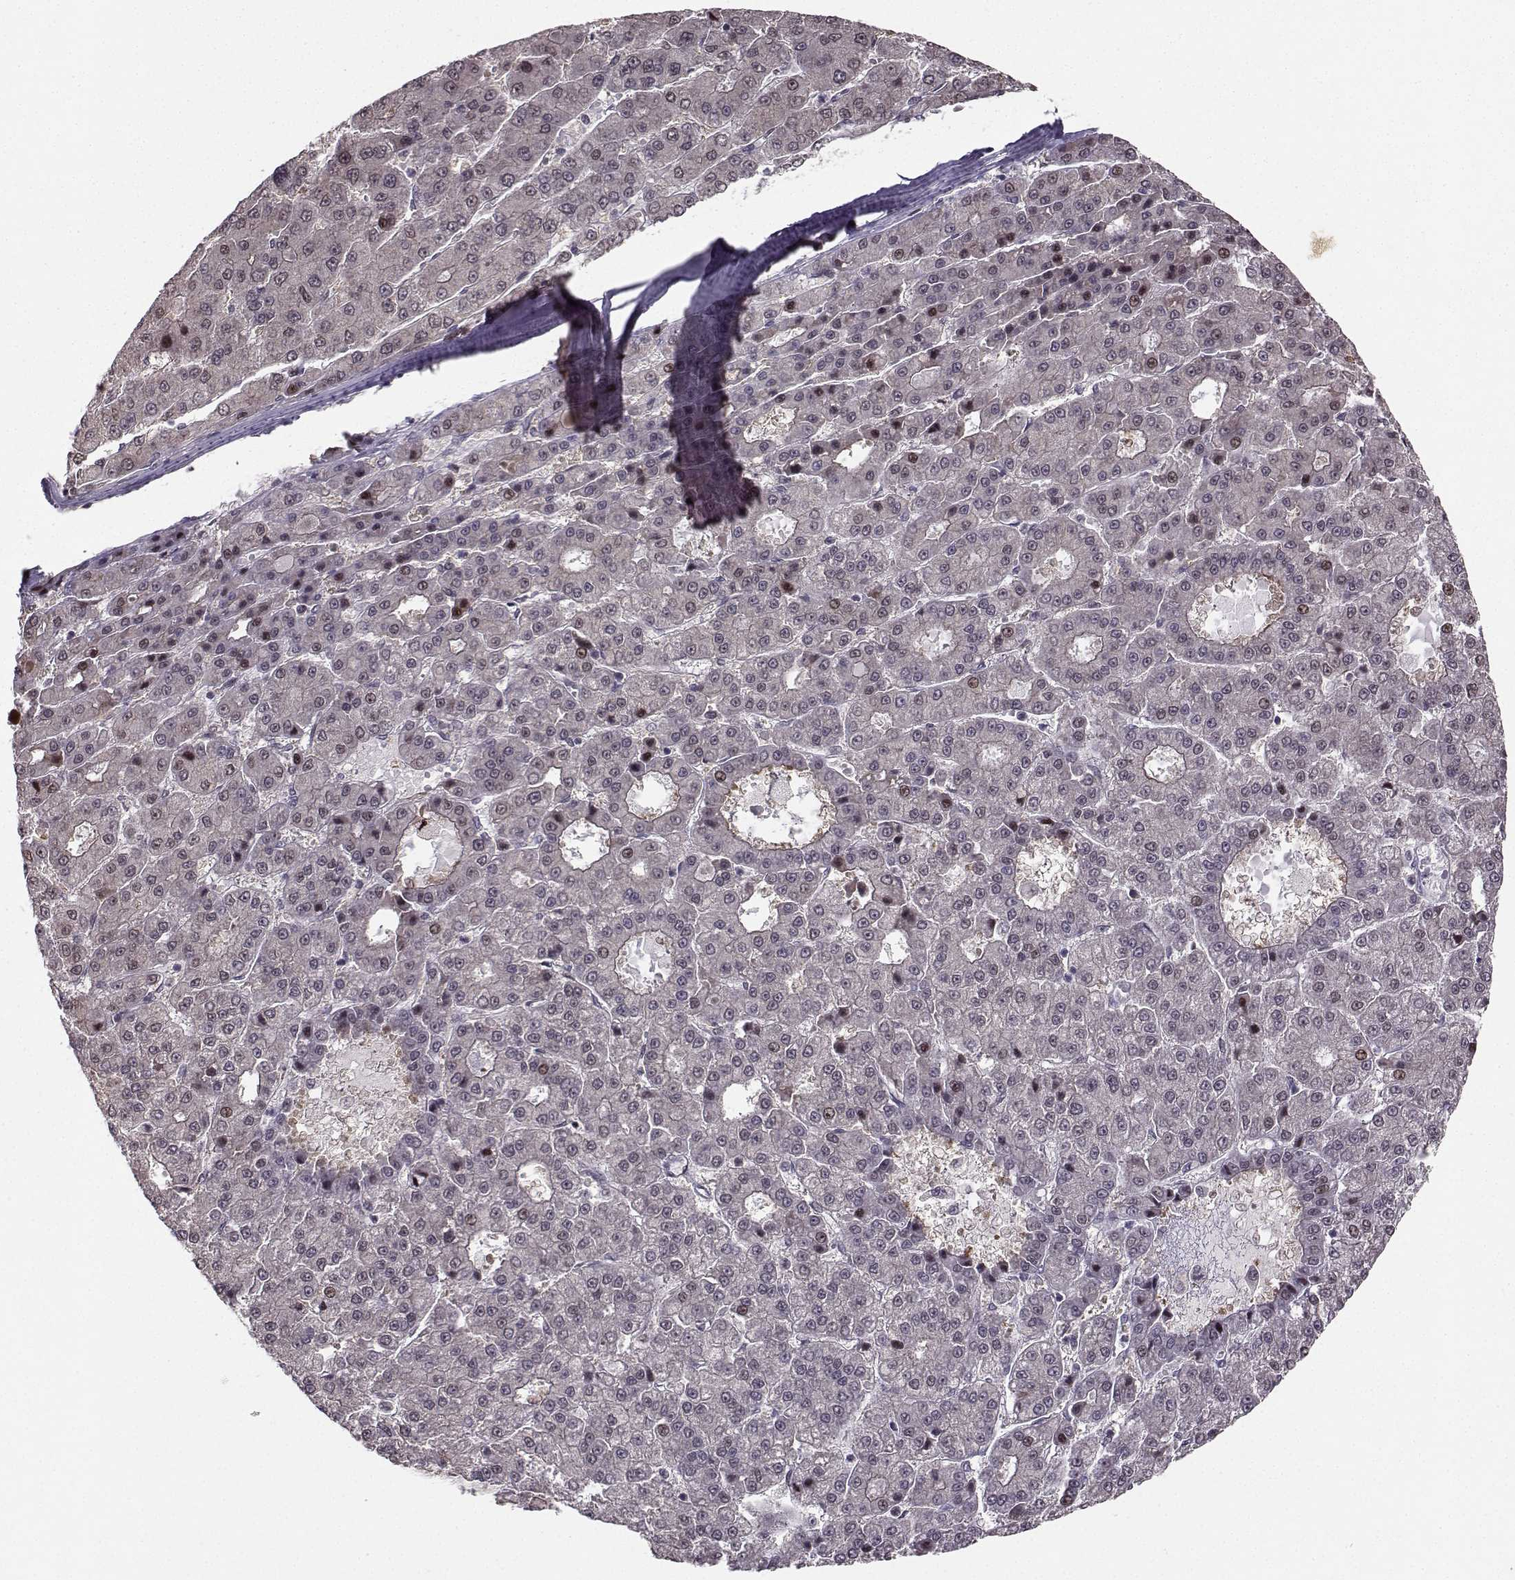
{"staining": {"intensity": "weak", "quantity": "<25%", "location": "nuclear"}, "tissue": "liver cancer", "cell_type": "Tumor cells", "image_type": "cancer", "snomed": [{"axis": "morphology", "description": "Carcinoma, Hepatocellular, NOS"}, {"axis": "topography", "description": "Liver"}], "caption": "Immunohistochemistry image of neoplastic tissue: human liver cancer (hepatocellular carcinoma) stained with DAB (3,3'-diaminobenzidine) shows no significant protein expression in tumor cells.", "gene": "PKP2", "patient": {"sex": "male", "age": 70}}